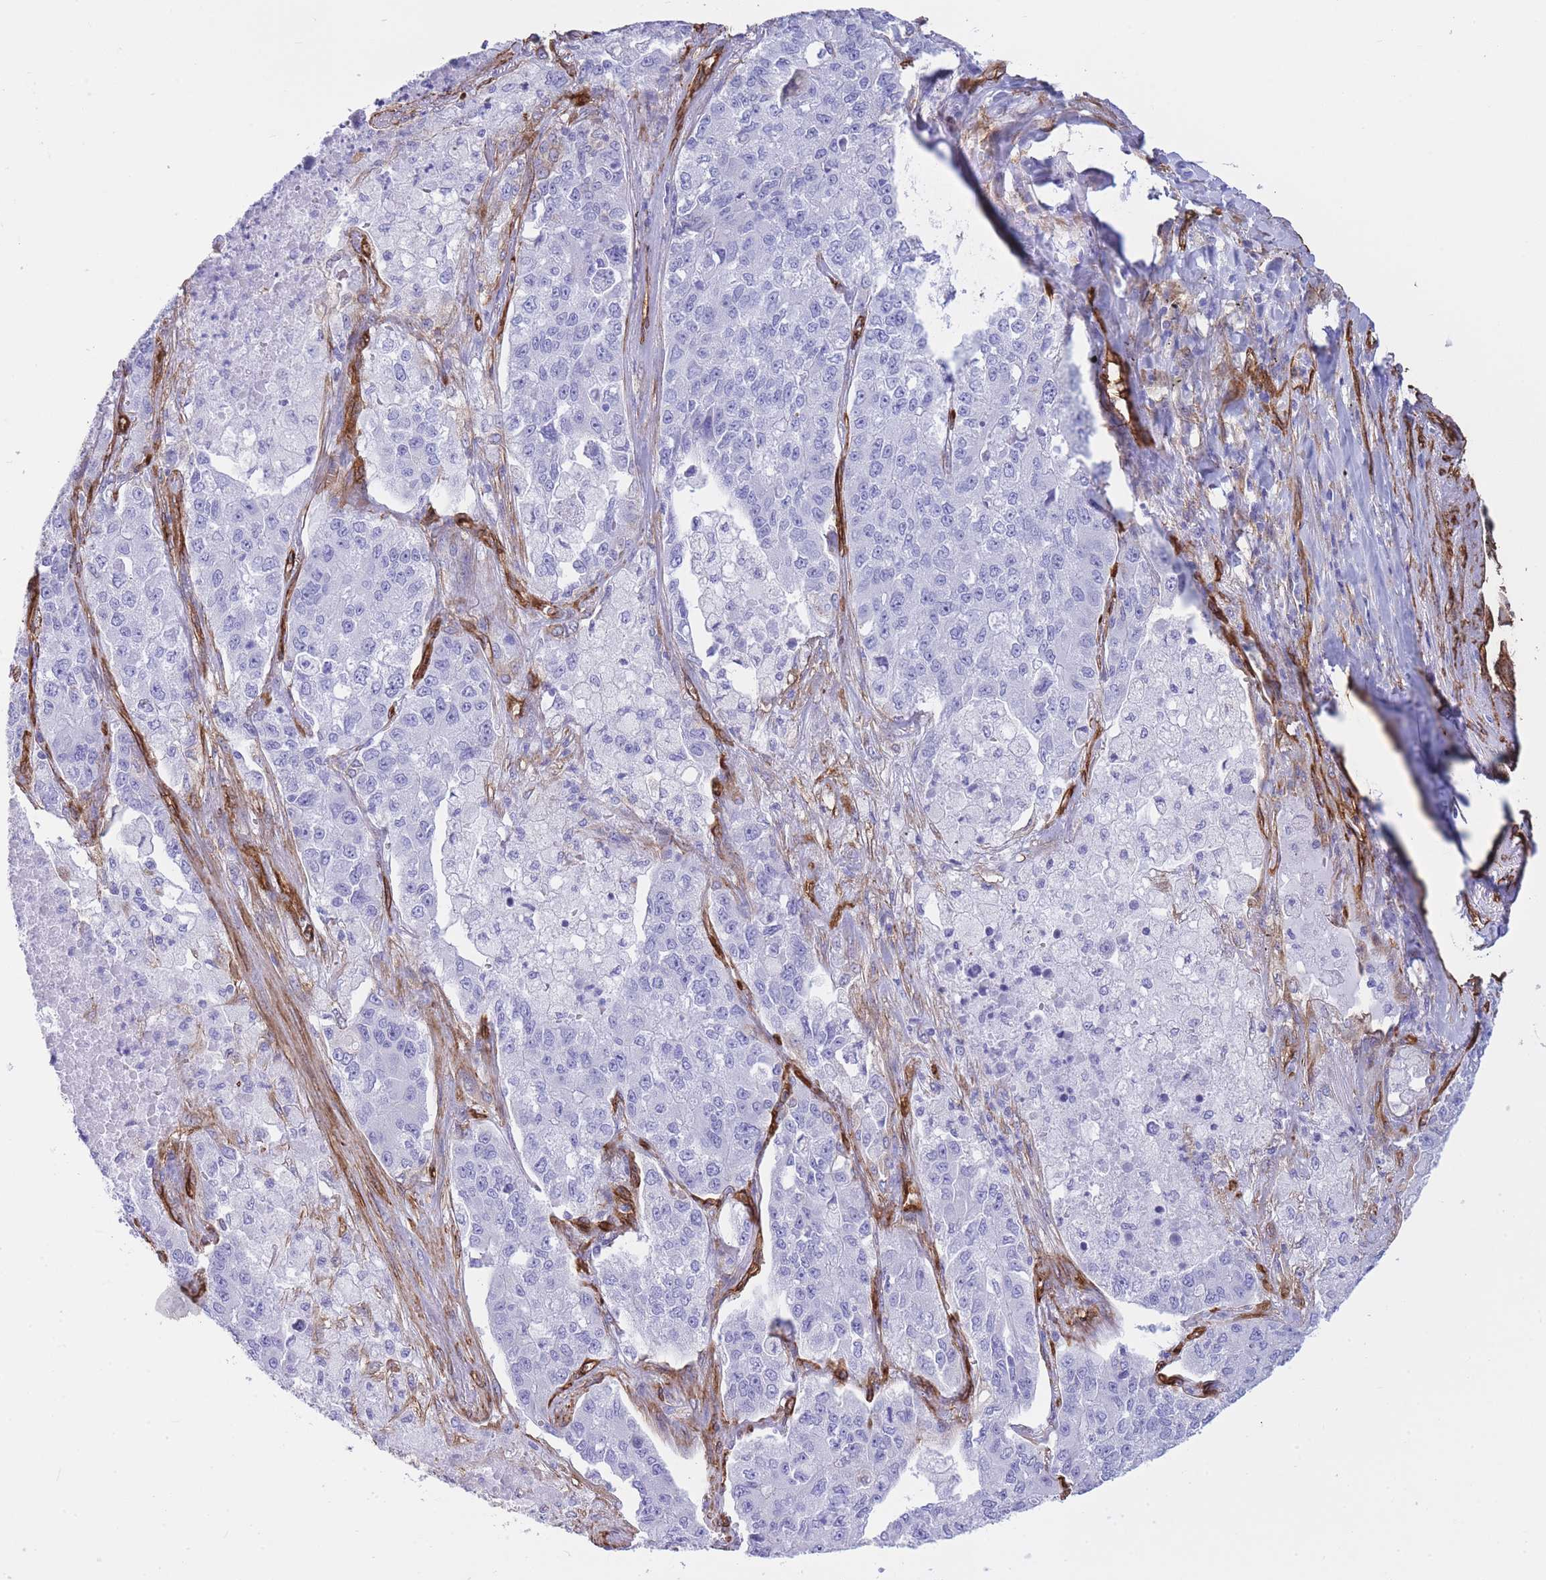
{"staining": {"intensity": "negative", "quantity": "none", "location": "none"}, "tissue": "lung cancer", "cell_type": "Tumor cells", "image_type": "cancer", "snomed": [{"axis": "morphology", "description": "Adenocarcinoma, NOS"}, {"axis": "topography", "description": "Lung"}], "caption": "This histopathology image is of lung cancer stained with immunohistochemistry to label a protein in brown with the nuclei are counter-stained blue. There is no positivity in tumor cells. The staining is performed using DAB (3,3'-diaminobenzidine) brown chromogen with nuclei counter-stained in using hematoxylin.", "gene": "CAVIN1", "patient": {"sex": "male", "age": 49}}